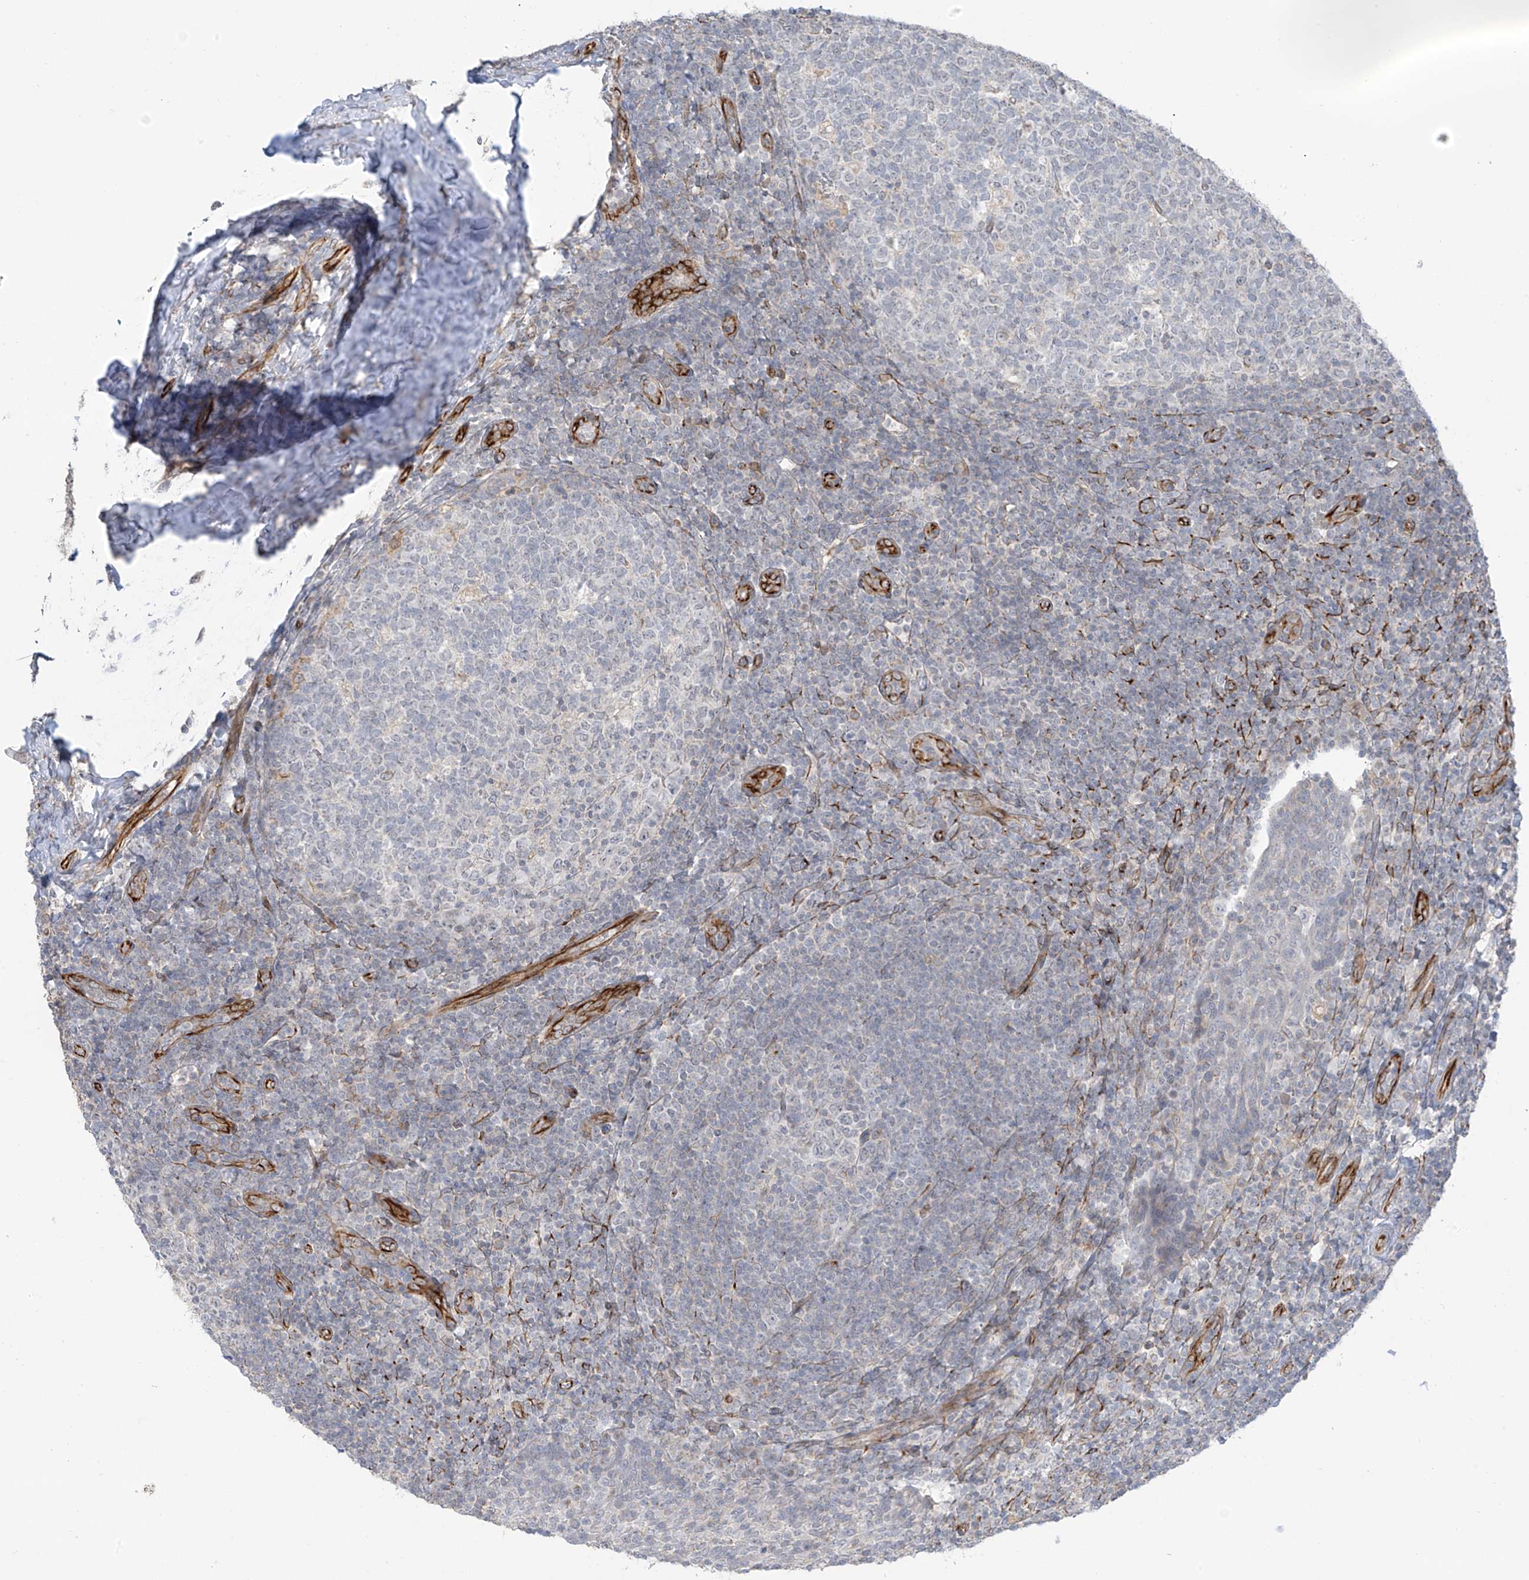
{"staining": {"intensity": "negative", "quantity": "none", "location": "none"}, "tissue": "tonsil", "cell_type": "Germinal center cells", "image_type": "normal", "snomed": [{"axis": "morphology", "description": "Normal tissue, NOS"}, {"axis": "topography", "description": "Tonsil"}], "caption": "Tonsil was stained to show a protein in brown. There is no significant expression in germinal center cells. (Stains: DAB IHC with hematoxylin counter stain, Microscopy: brightfield microscopy at high magnification).", "gene": "HS6ST2", "patient": {"sex": "female", "age": 19}}